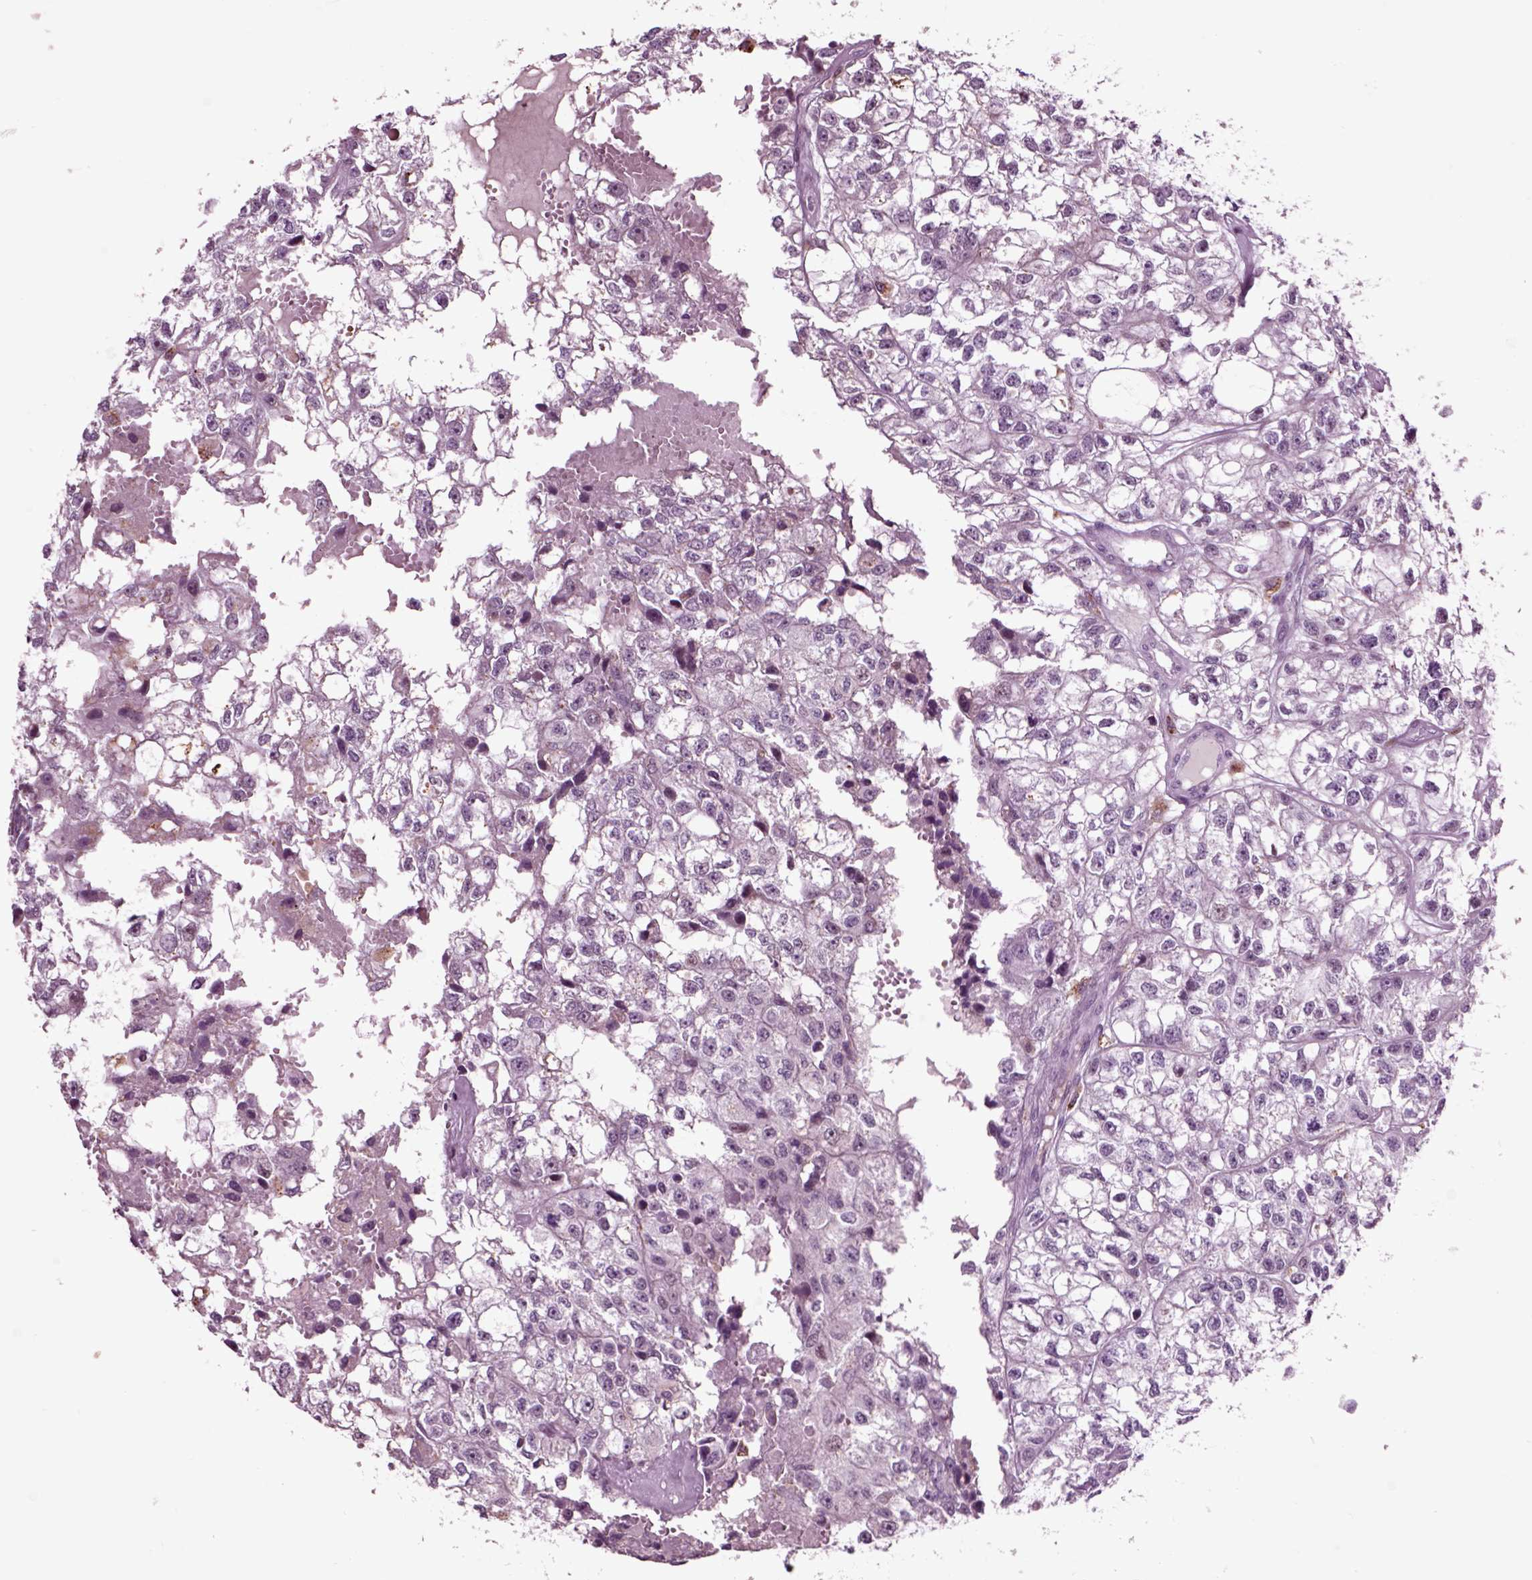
{"staining": {"intensity": "negative", "quantity": "none", "location": "none"}, "tissue": "renal cancer", "cell_type": "Tumor cells", "image_type": "cancer", "snomed": [{"axis": "morphology", "description": "Adenocarcinoma, NOS"}, {"axis": "topography", "description": "Kidney"}], "caption": "This is a photomicrograph of immunohistochemistry staining of adenocarcinoma (renal), which shows no expression in tumor cells.", "gene": "CHGB", "patient": {"sex": "male", "age": 56}}